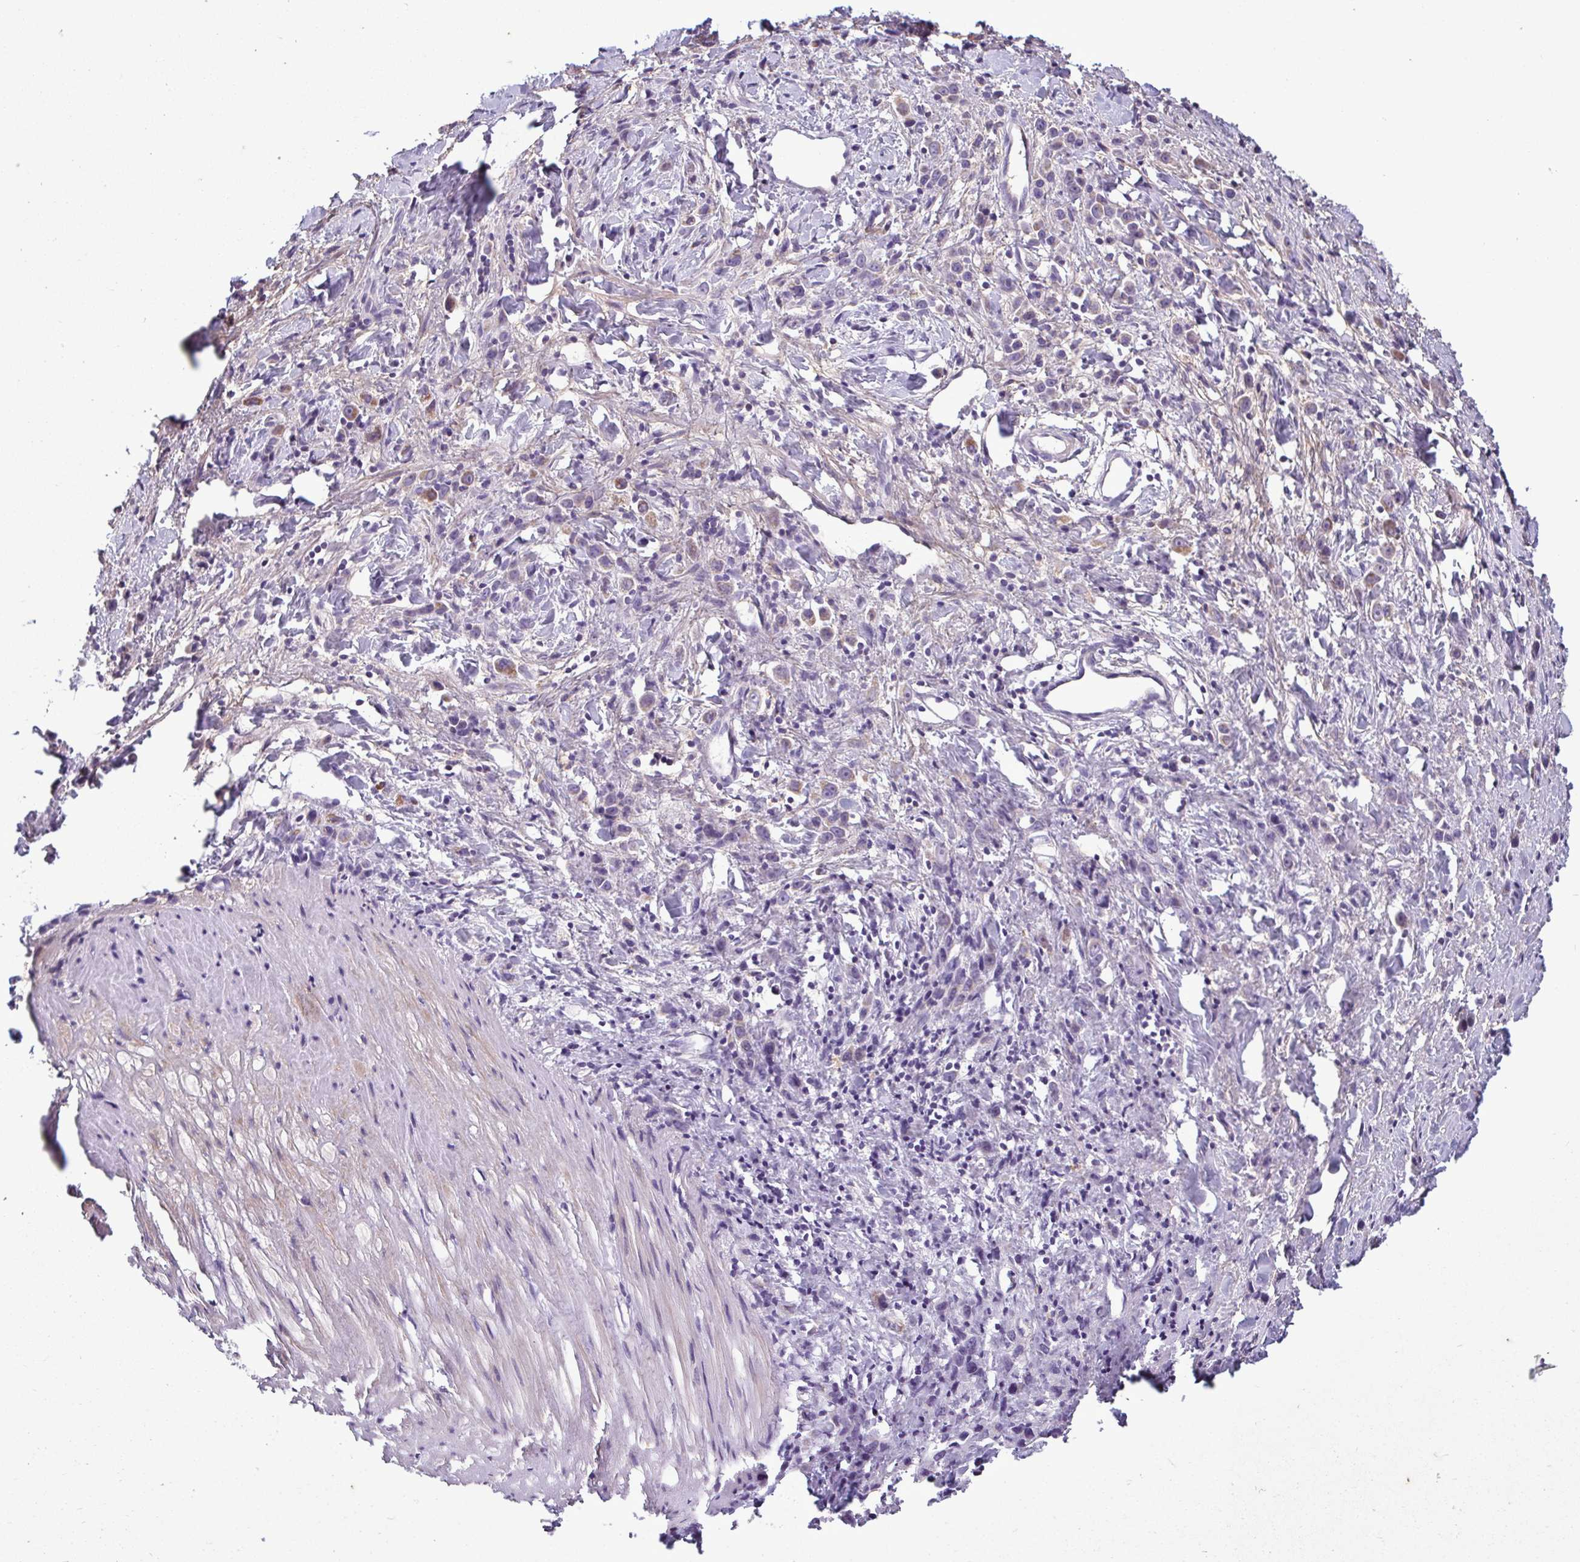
{"staining": {"intensity": "negative", "quantity": "none", "location": "none"}, "tissue": "stomach cancer", "cell_type": "Tumor cells", "image_type": "cancer", "snomed": [{"axis": "morphology", "description": "Adenocarcinoma, NOS"}, {"axis": "topography", "description": "Stomach"}], "caption": "The immunohistochemistry (IHC) histopathology image has no significant staining in tumor cells of stomach cancer tissue.", "gene": "F13B", "patient": {"sex": "male", "age": 47}}